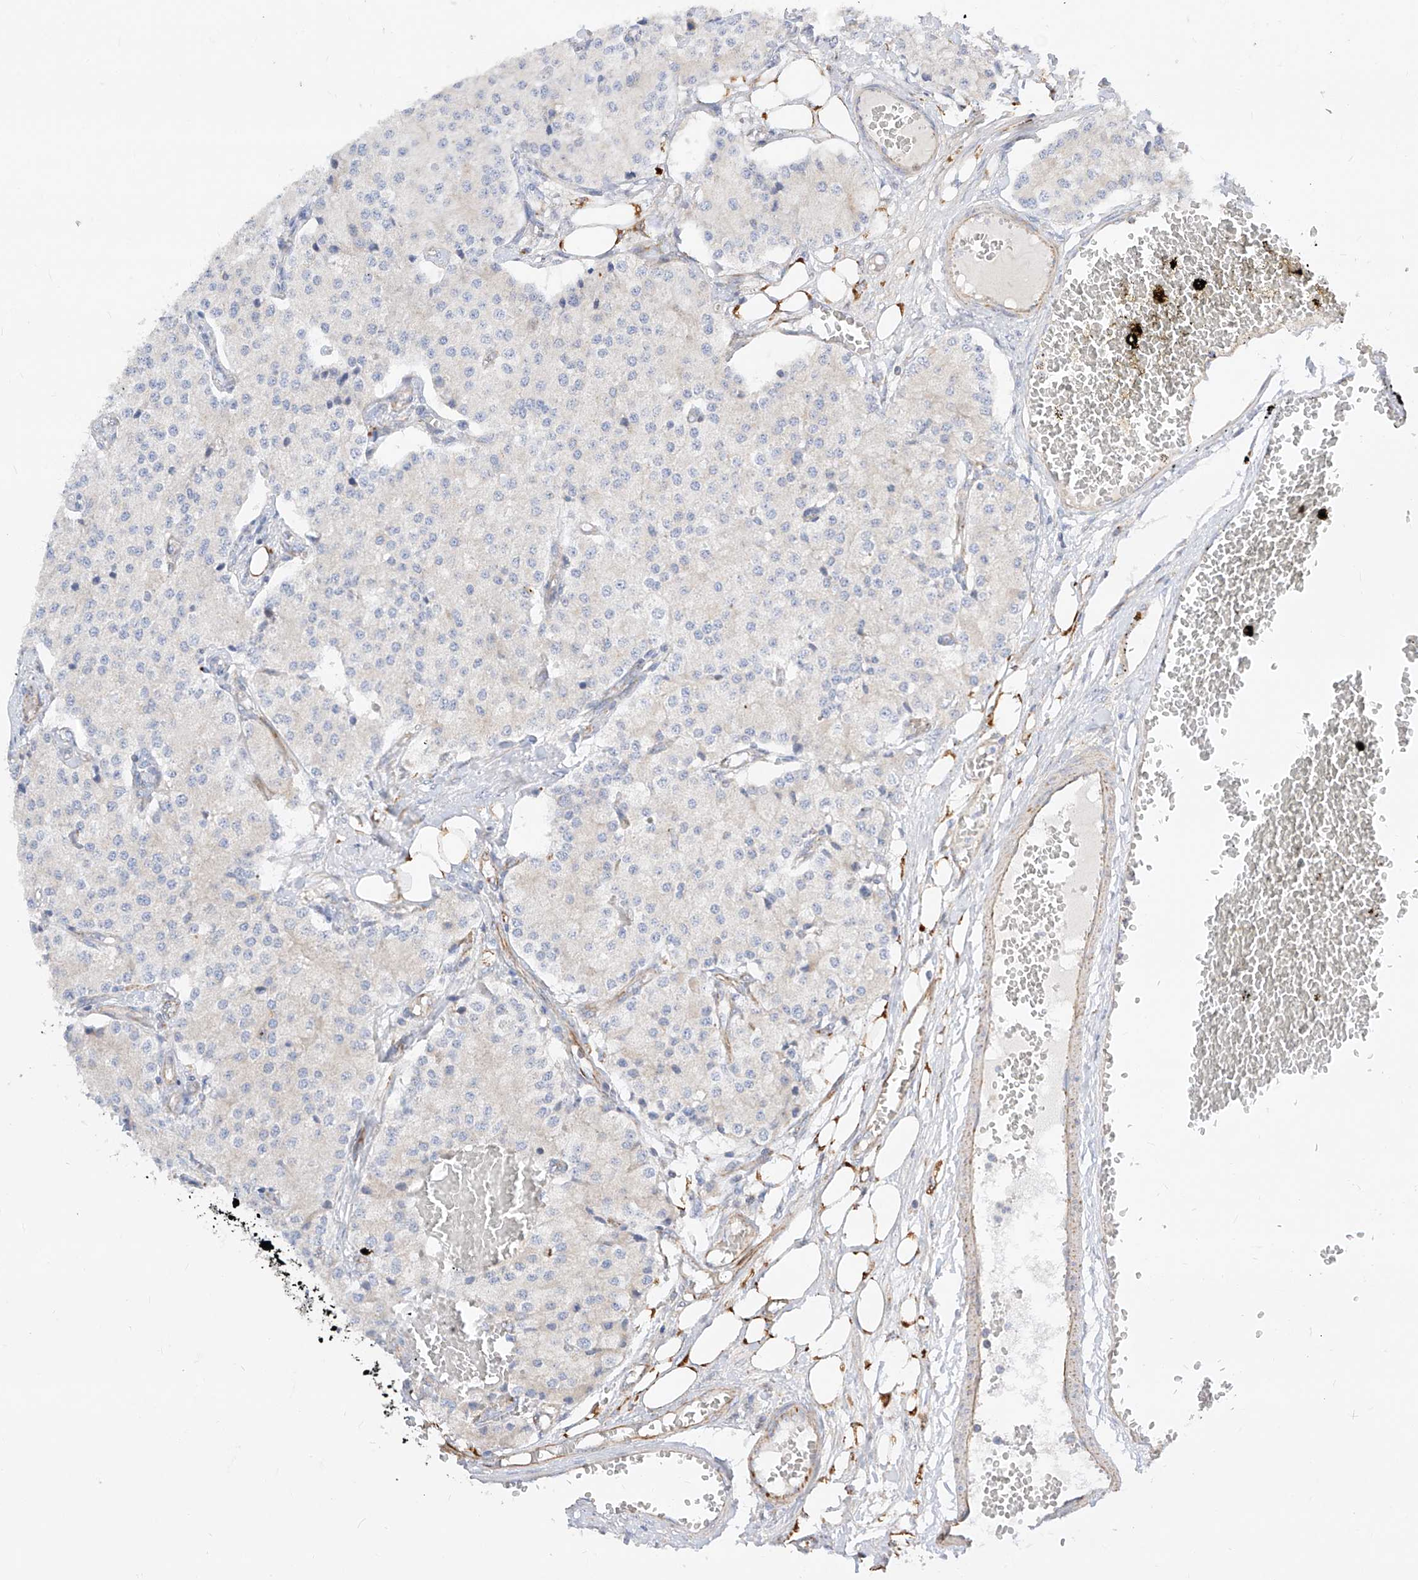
{"staining": {"intensity": "negative", "quantity": "none", "location": "none"}, "tissue": "carcinoid", "cell_type": "Tumor cells", "image_type": "cancer", "snomed": [{"axis": "morphology", "description": "Carcinoid, malignant, NOS"}, {"axis": "topography", "description": "Colon"}], "caption": "Human carcinoid stained for a protein using immunohistochemistry exhibits no expression in tumor cells.", "gene": "CST9", "patient": {"sex": "female", "age": 52}}